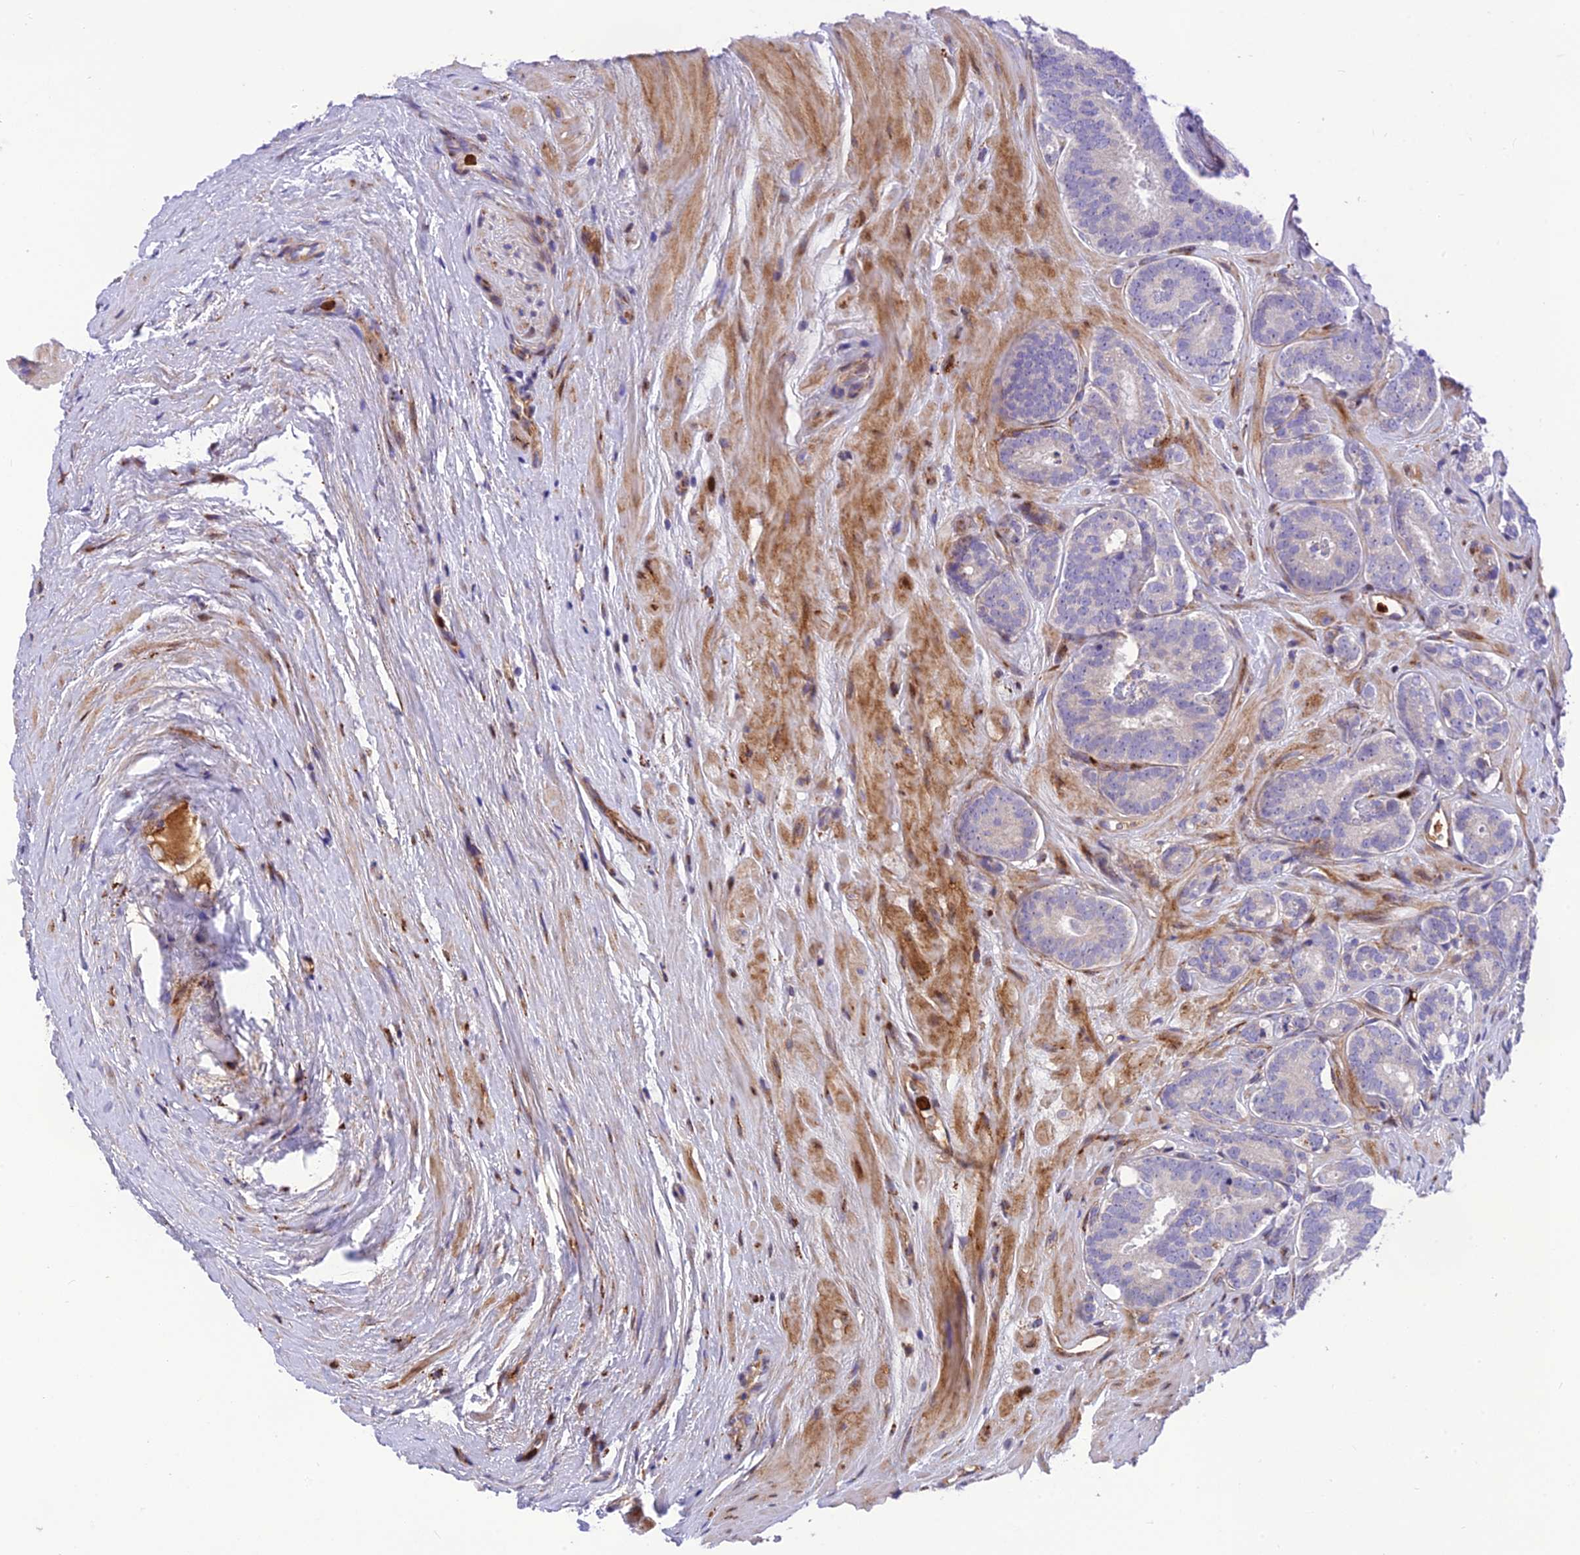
{"staining": {"intensity": "negative", "quantity": "none", "location": "none"}, "tissue": "prostate cancer", "cell_type": "Tumor cells", "image_type": "cancer", "snomed": [{"axis": "morphology", "description": "Adenocarcinoma, High grade"}, {"axis": "topography", "description": "Prostate"}], "caption": "This image is of prostate cancer stained with immunohistochemistry (IHC) to label a protein in brown with the nuclei are counter-stained blue. There is no expression in tumor cells.", "gene": "CPSF4L", "patient": {"sex": "male", "age": 63}}